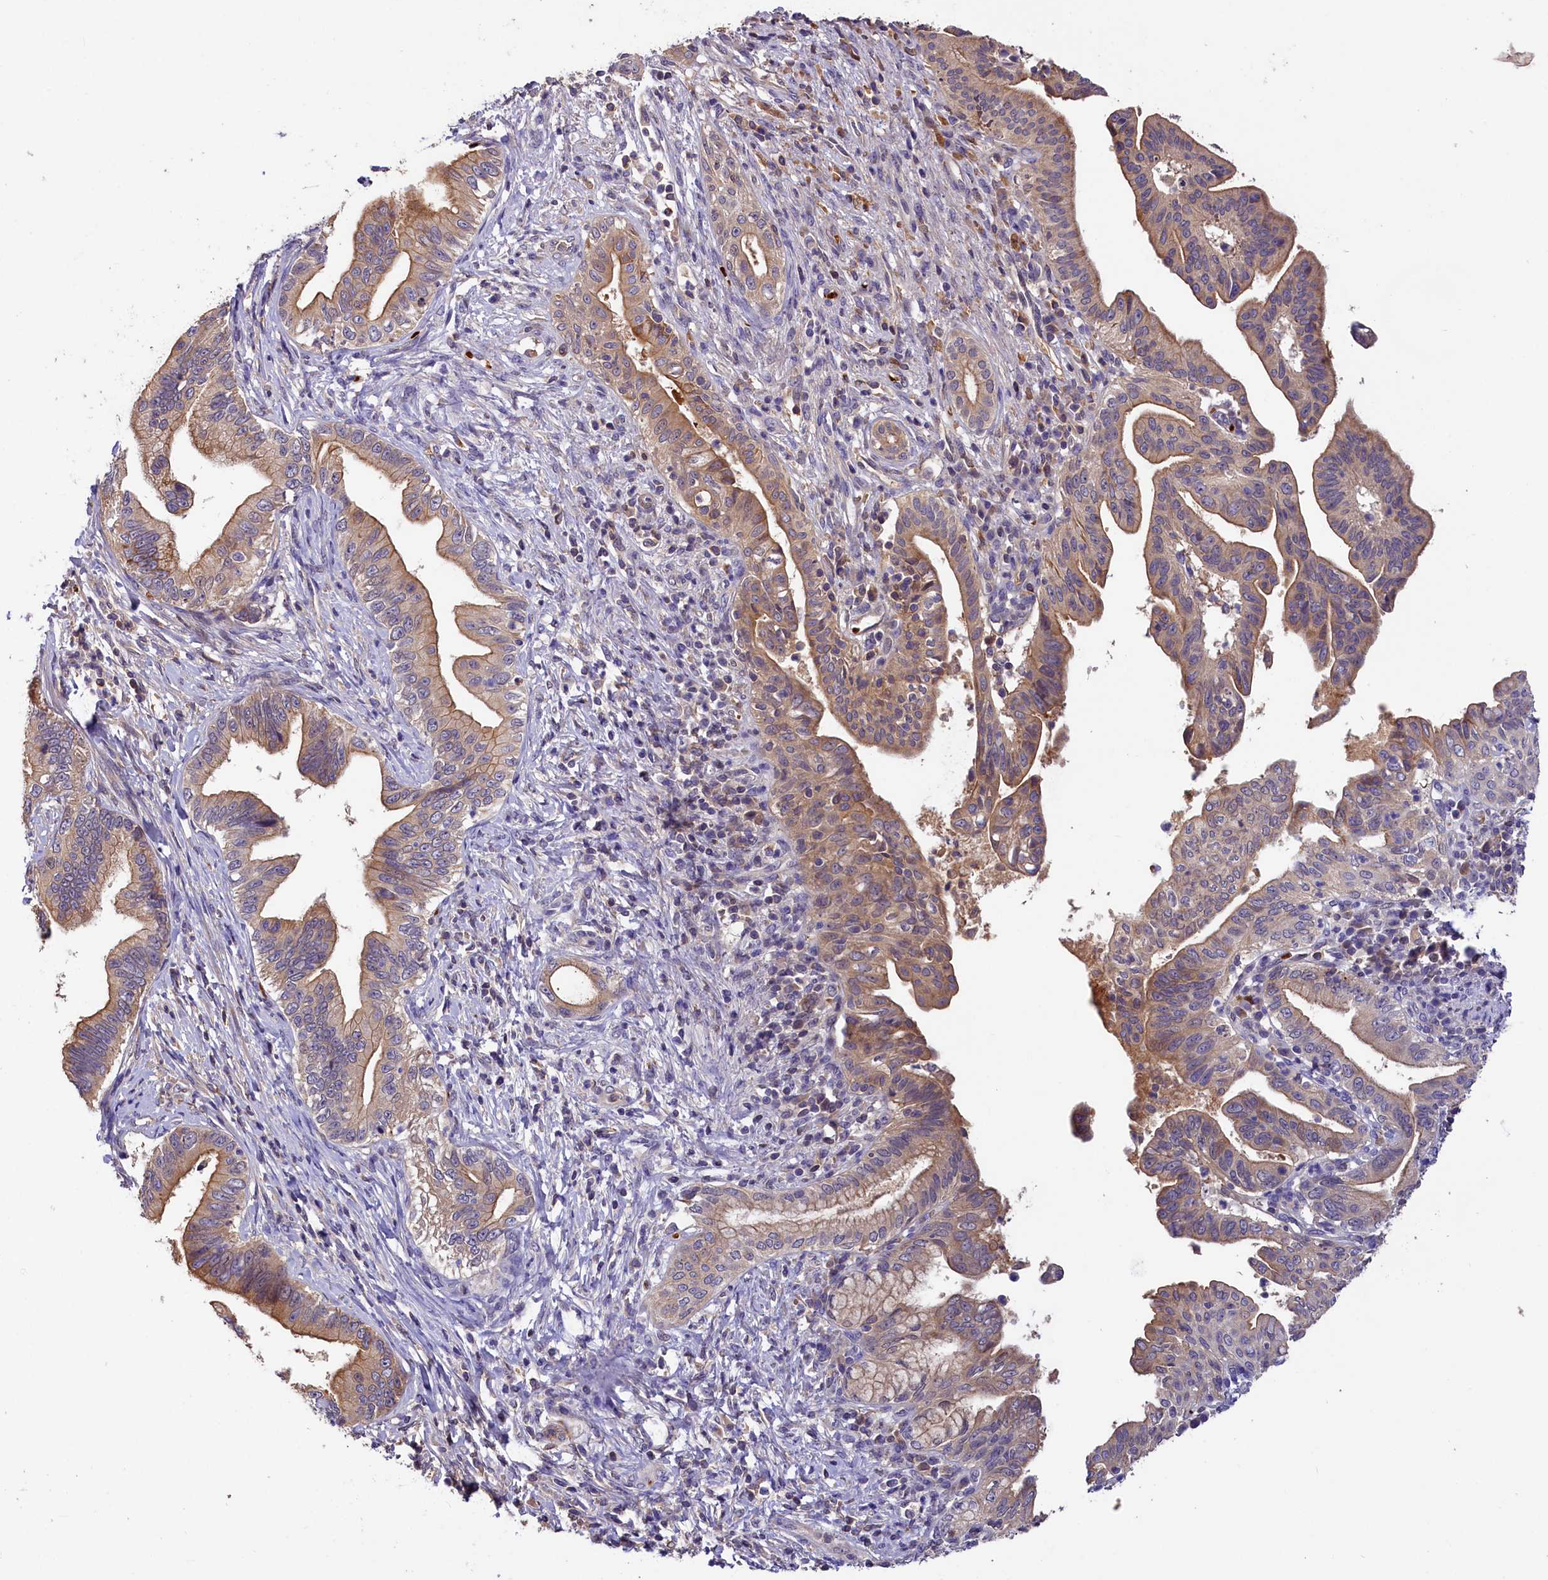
{"staining": {"intensity": "weak", "quantity": ">75%", "location": "cytoplasmic/membranous"}, "tissue": "pancreatic cancer", "cell_type": "Tumor cells", "image_type": "cancer", "snomed": [{"axis": "morphology", "description": "Adenocarcinoma, NOS"}, {"axis": "topography", "description": "Pancreas"}], "caption": "Adenocarcinoma (pancreatic) stained with immunohistochemistry (IHC) shows weak cytoplasmic/membranous expression in approximately >75% of tumor cells. (Brightfield microscopy of DAB IHC at high magnification).", "gene": "PHAF1", "patient": {"sex": "female", "age": 55}}